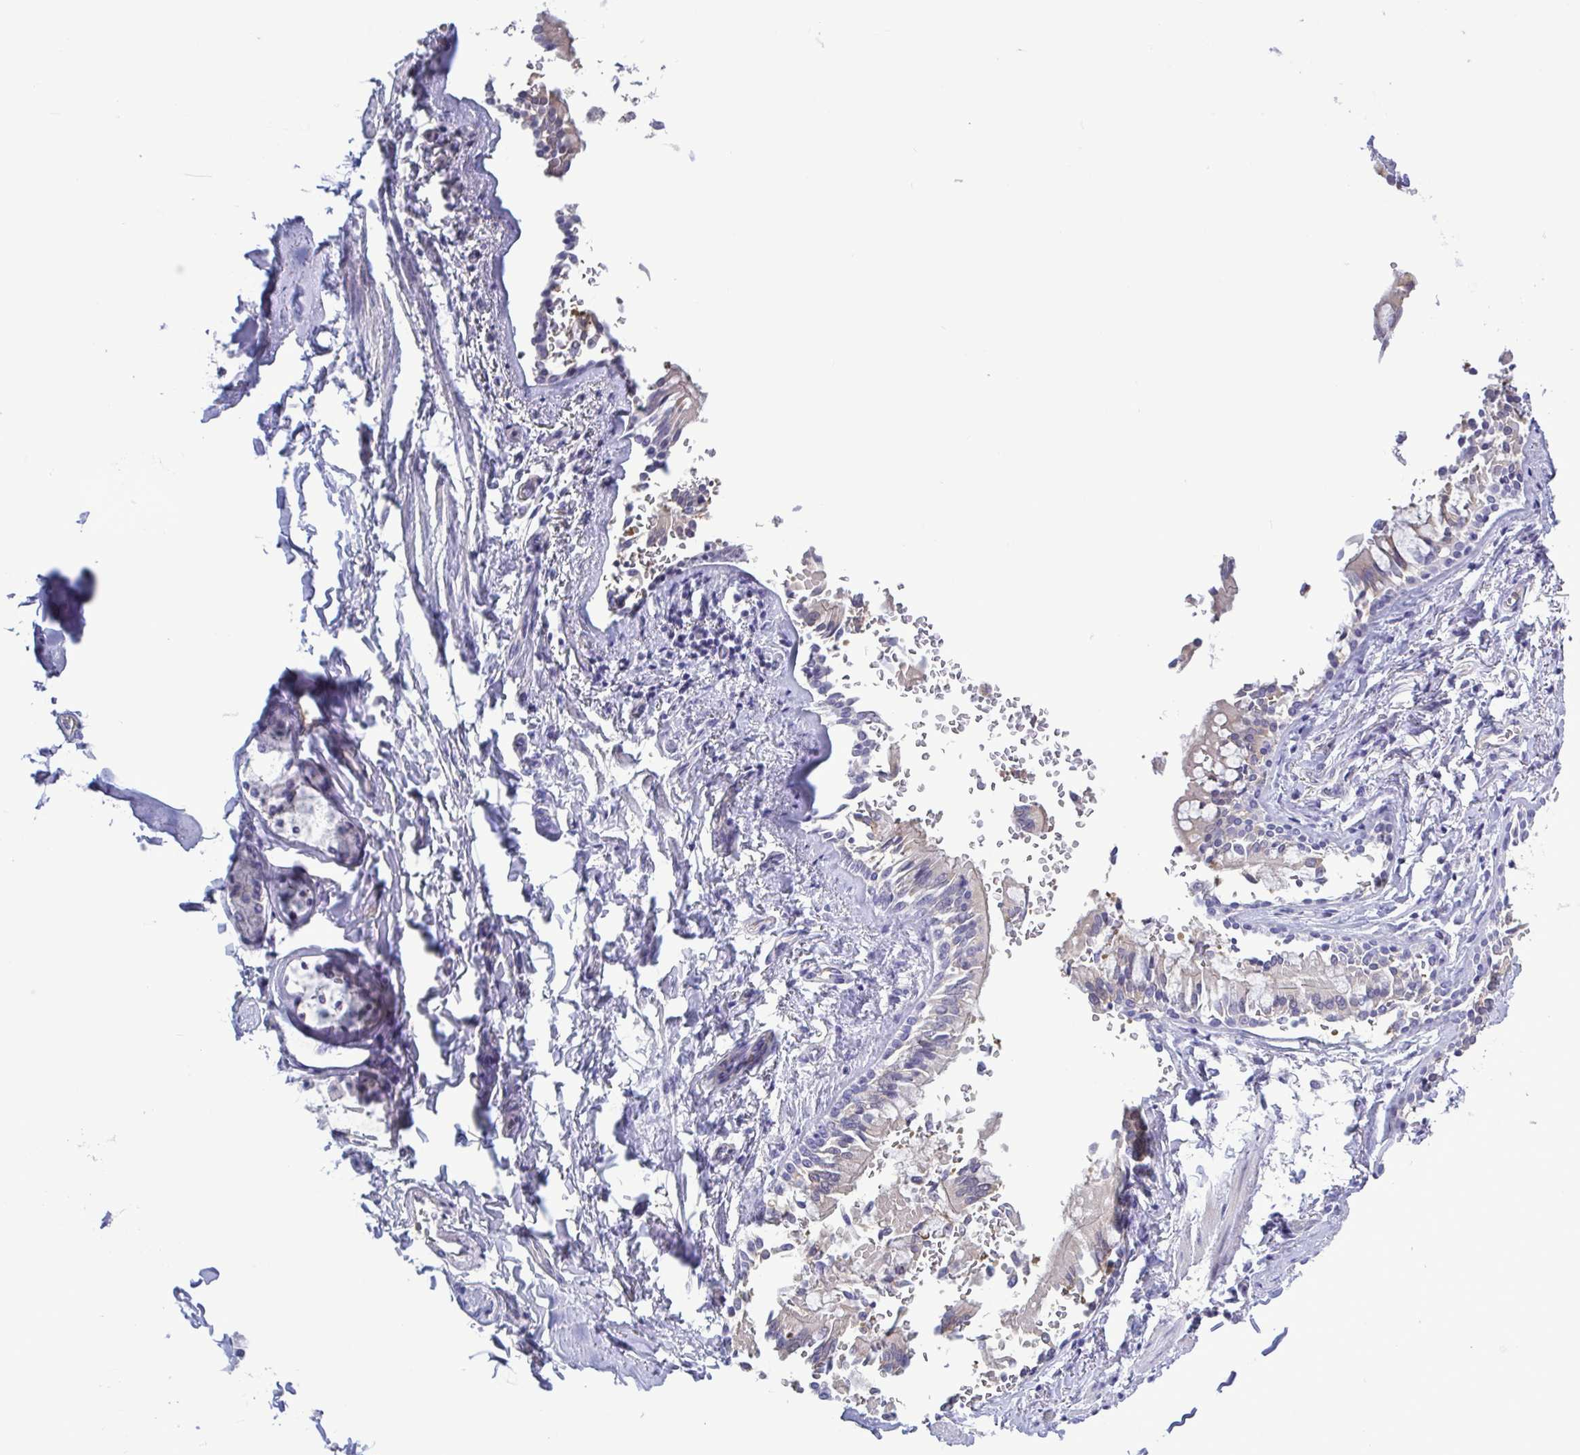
{"staining": {"intensity": "negative", "quantity": "none", "location": "none"}, "tissue": "adipose tissue", "cell_type": "Adipocytes", "image_type": "normal", "snomed": [{"axis": "morphology", "description": "Normal tissue, NOS"}, {"axis": "topography", "description": "Cartilage tissue"}, {"axis": "topography", "description": "Bronchus"}, {"axis": "topography", "description": "Peripheral nerve tissue"}], "caption": "Immunohistochemistry image of benign adipose tissue: human adipose tissue stained with DAB (3,3'-diaminobenzidine) displays no significant protein positivity in adipocytes.", "gene": "TEX12", "patient": {"sex": "male", "age": 67}}